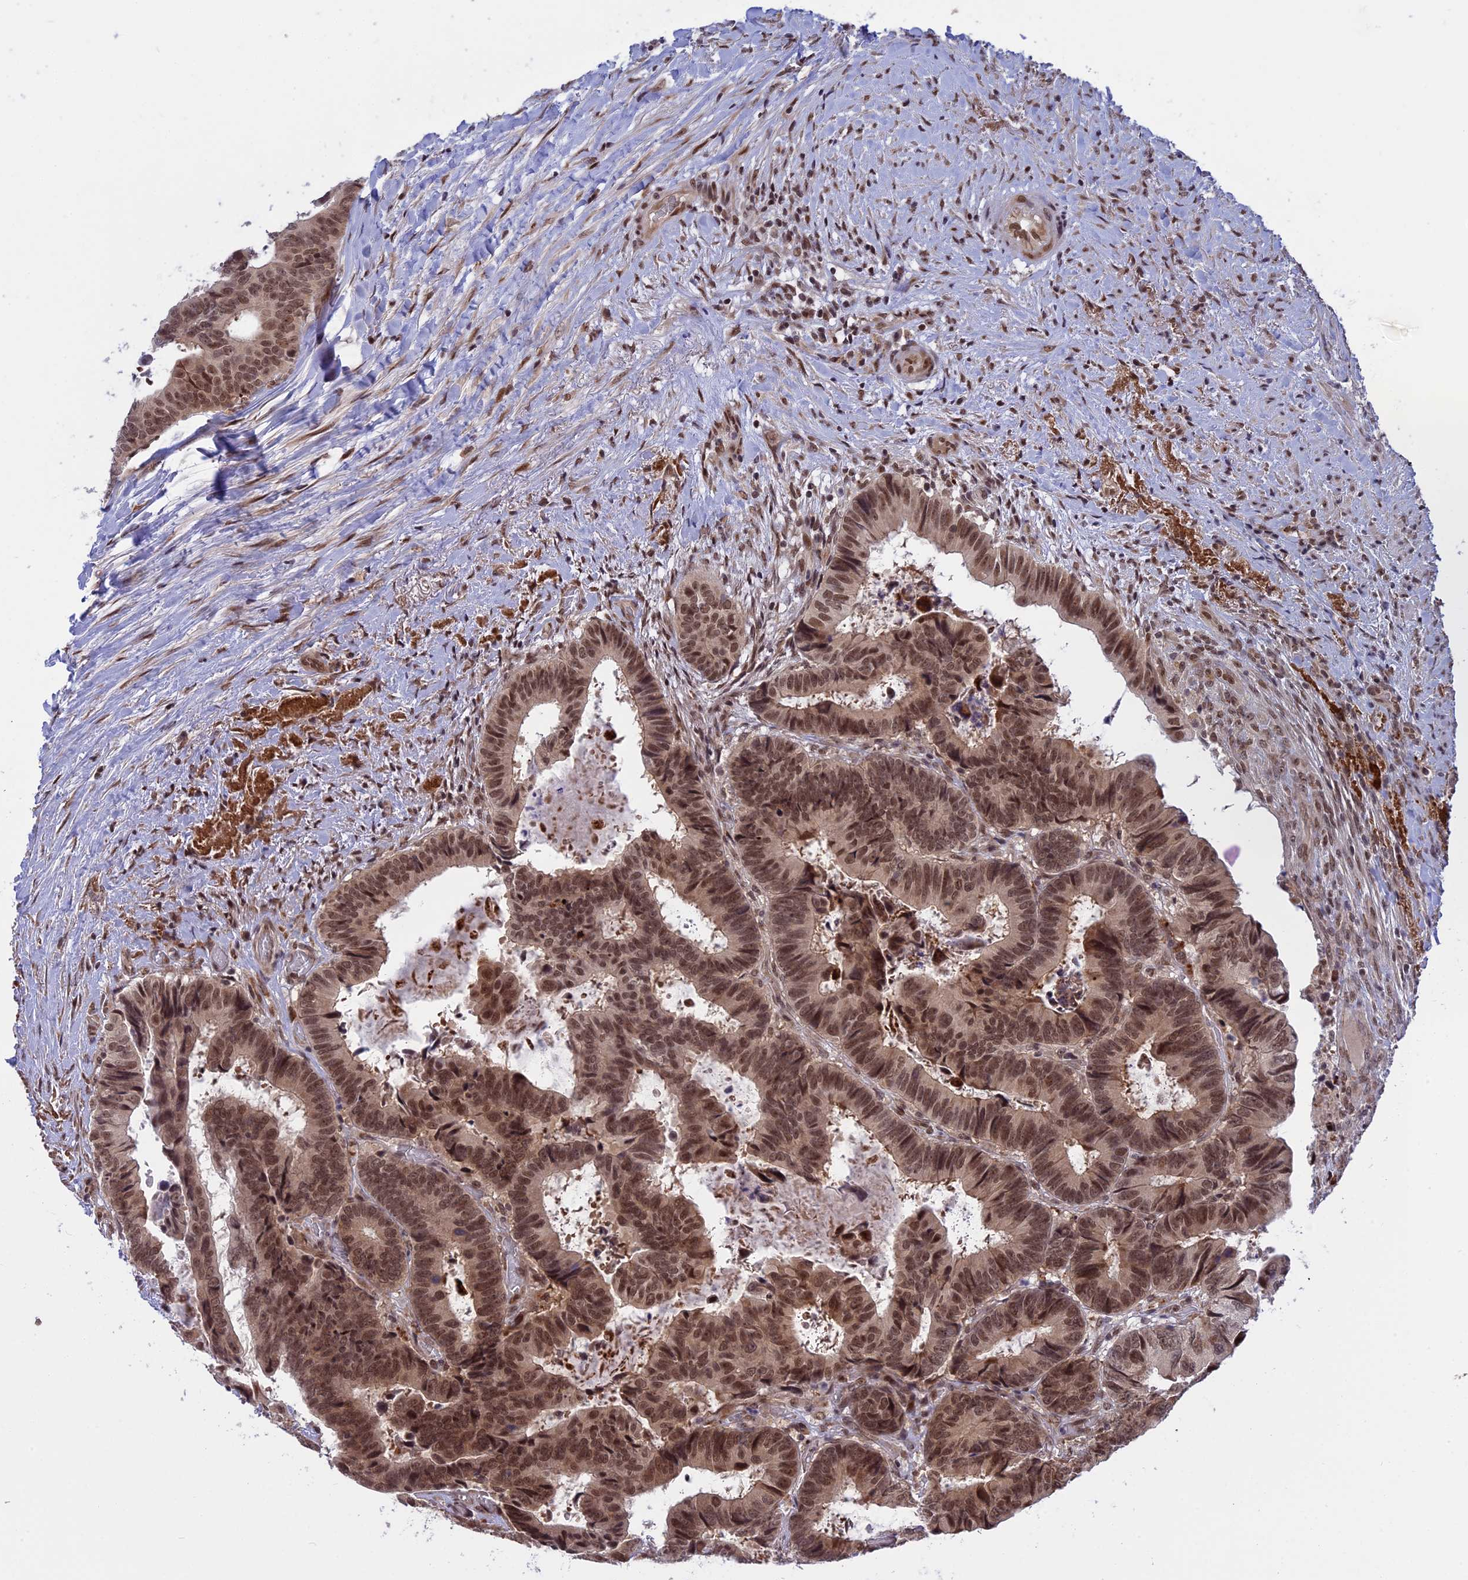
{"staining": {"intensity": "moderate", "quantity": ">75%", "location": "nuclear"}, "tissue": "colorectal cancer", "cell_type": "Tumor cells", "image_type": "cancer", "snomed": [{"axis": "morphology", "description": "Adenocarcinoma, NOS"}, {"axis": "topography", "description": "Colon"}], "caption": "Immunohistochemical staining of adenocarcinoma (colorectal) exhibits medium levels of moderate nuclear expression in about >75% of tumor cells.", "gene": "POLR2C", "patient": {"sex": "male", "age": 85}}